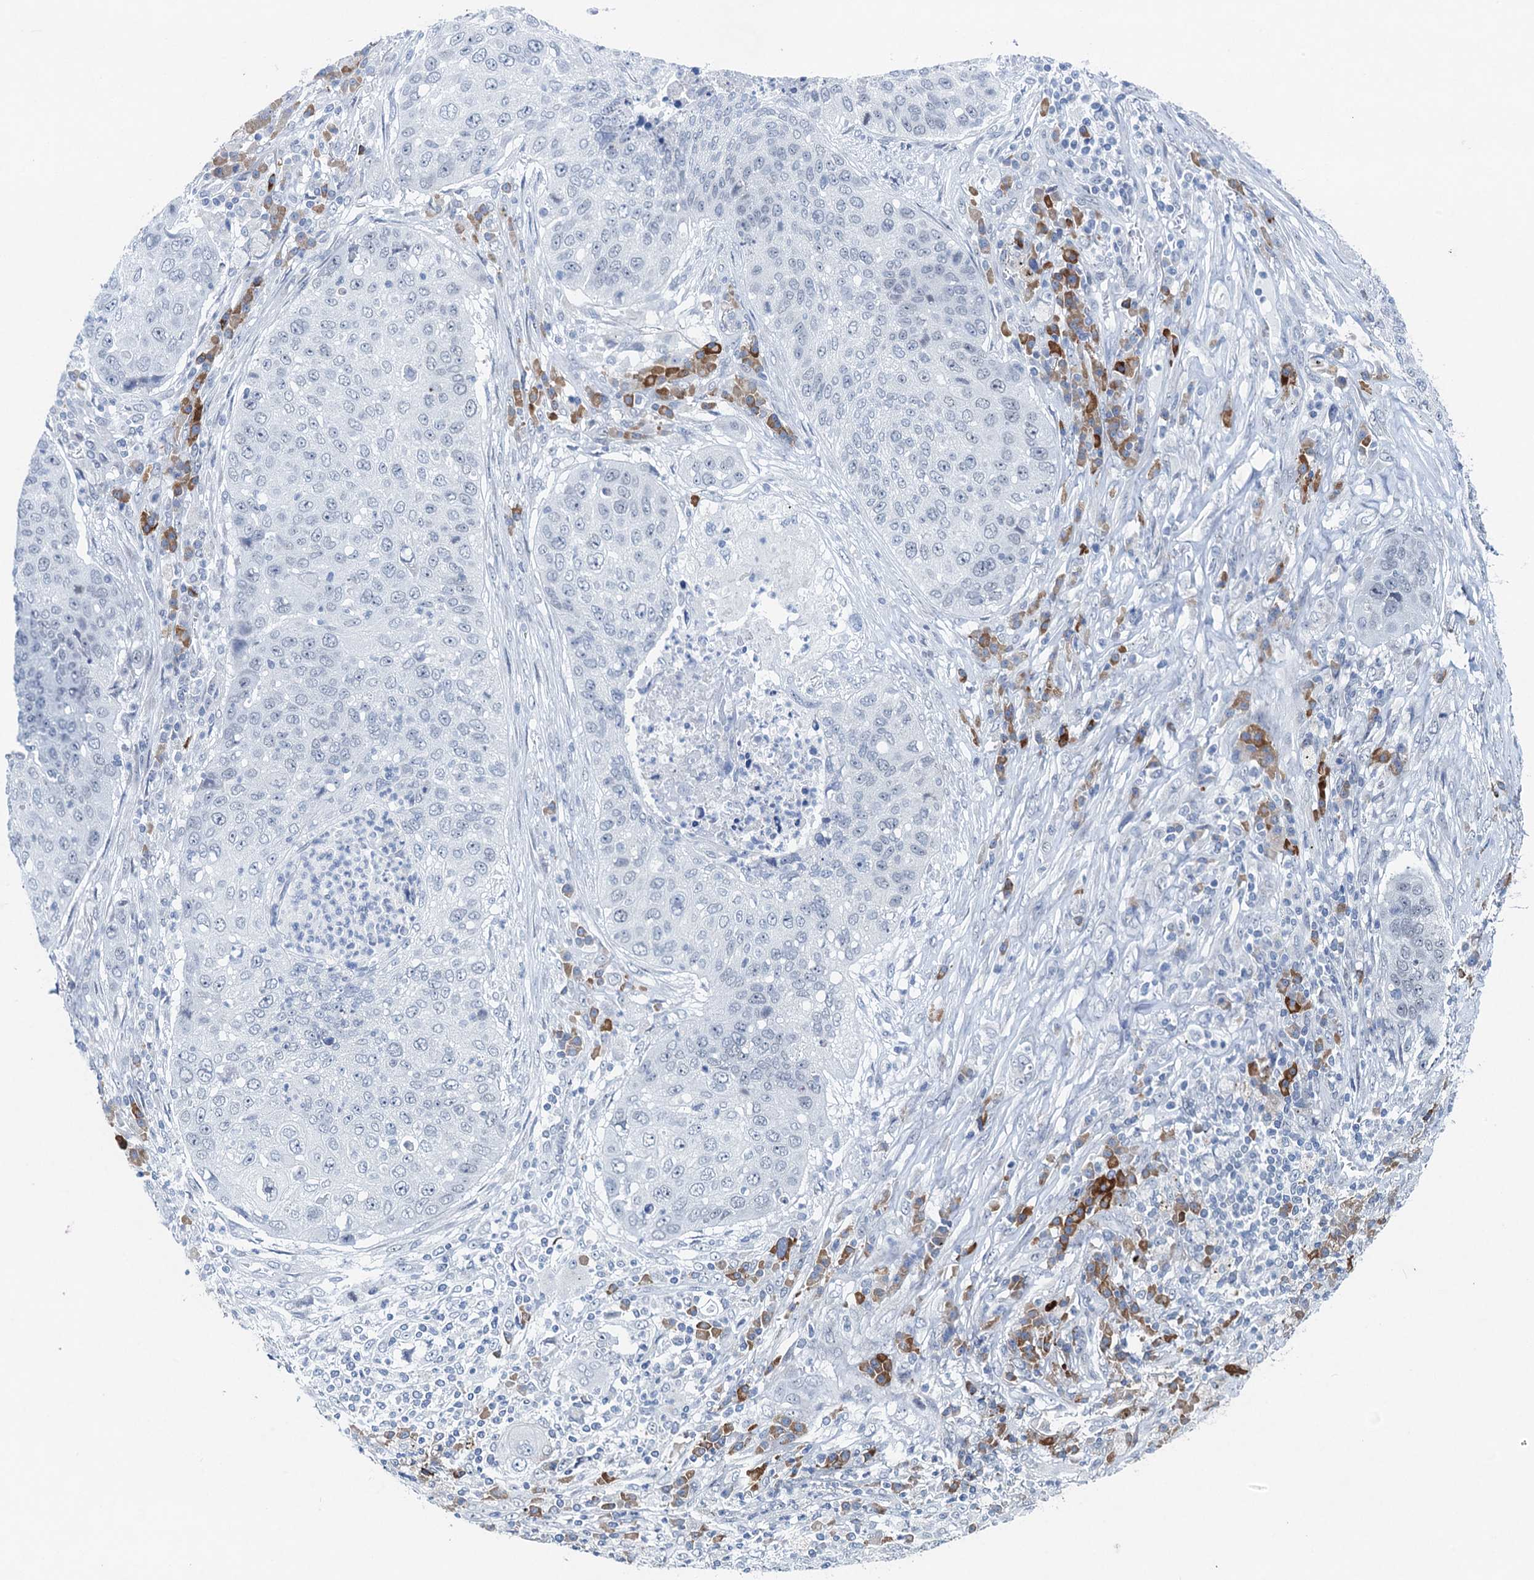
{"staining": {"intensity": "negative", "quantity": "none", "location": "none"}, "tissue": "lung cancer", "cell_type": "Tumor cells", "image_type": "cancer", "snomed": [{"axis": "morphology", "description": "Squamous cell carcinoma, NOS"}, {"axis": "topography", "description": "Lung"}], "caption": "Tumor cells are negative for brown protein staining in lung squamous cell carcinoma.", "gene": "HAPSTR1", "patient": {"sex": "female", "age": 63}}